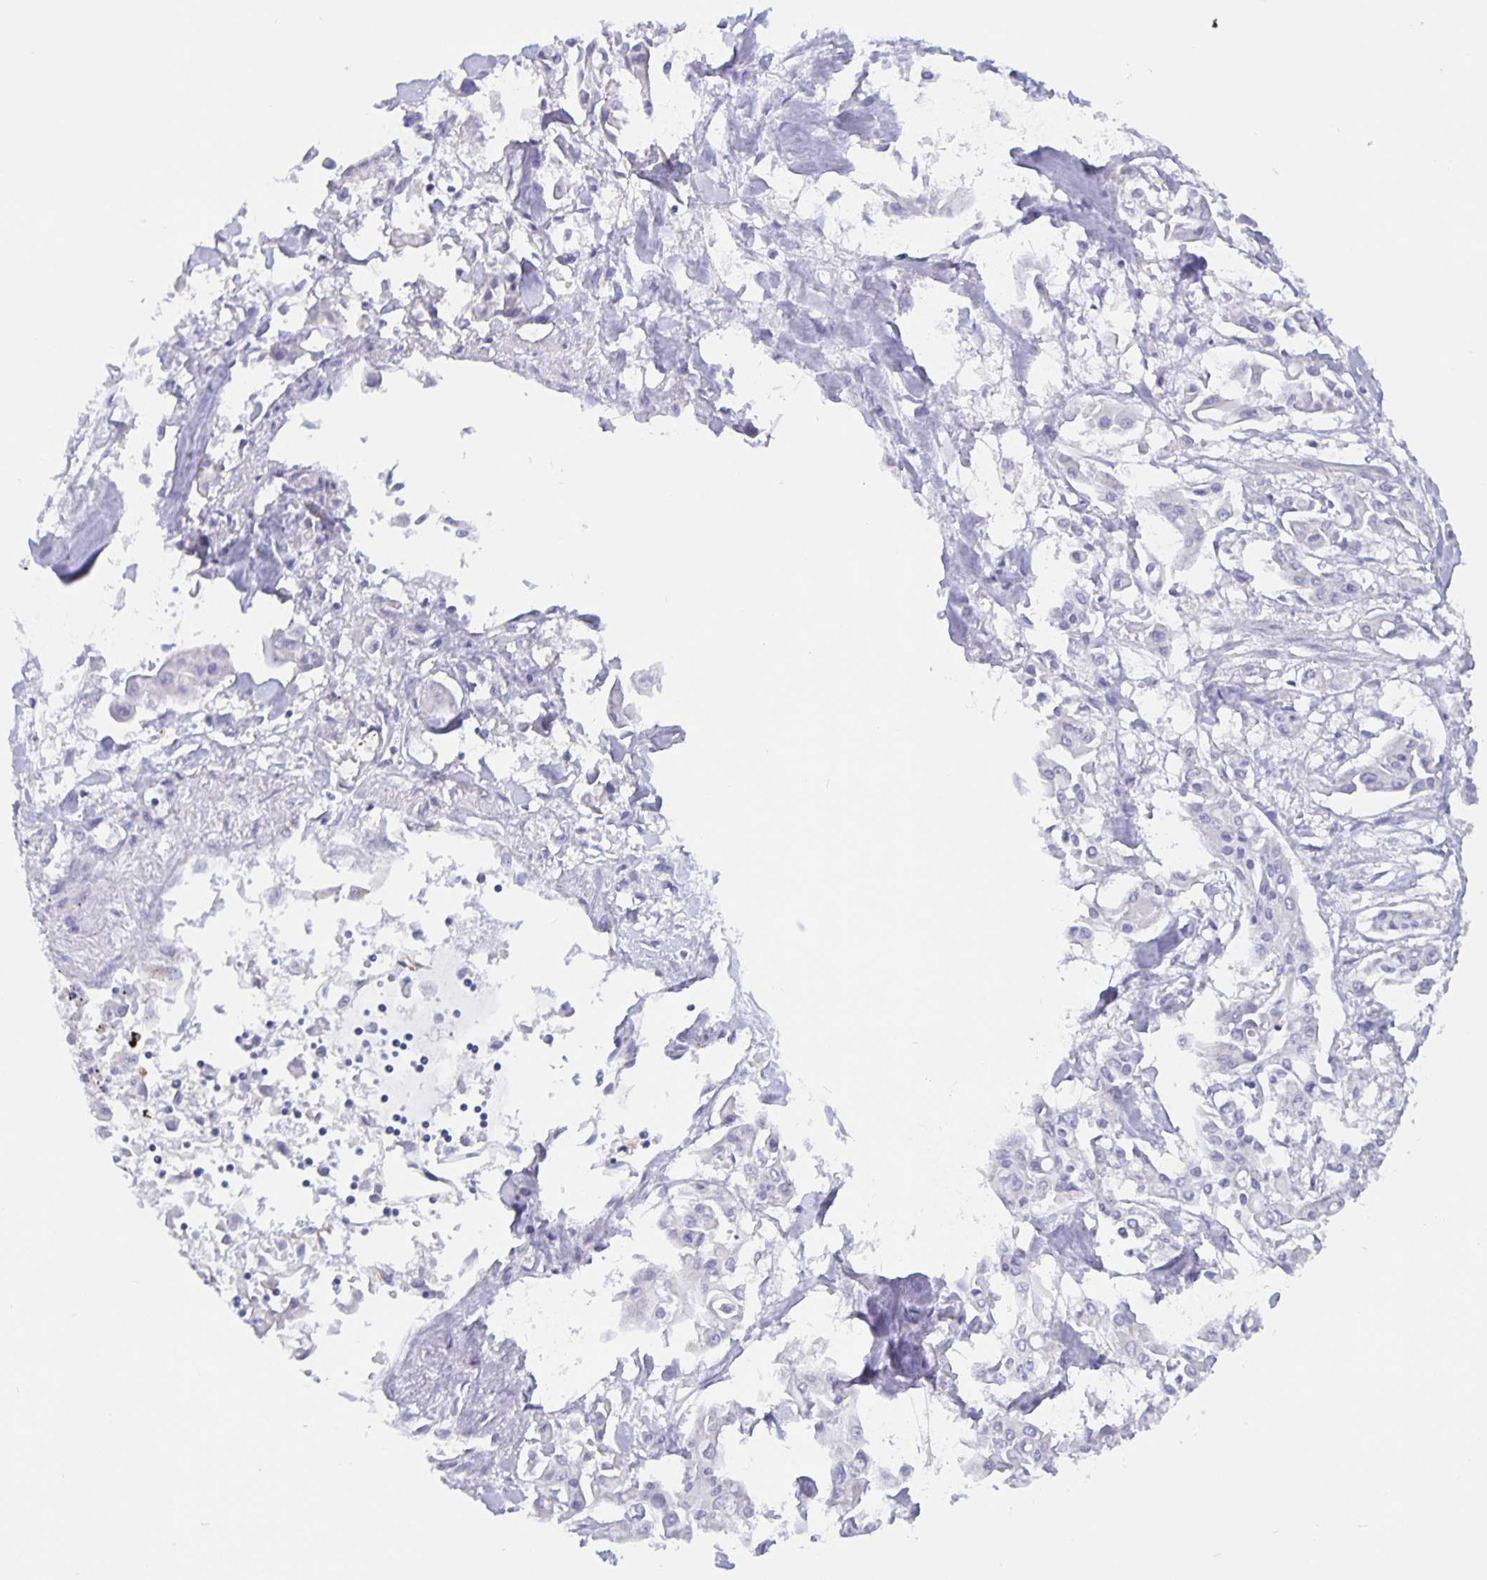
{"staining": {"intensity": "negative", "quantity": "none", "location": "none"}, "tissue": "pancreatic cancer", "cell_type": "Tumor cells", "image_type": "cancer", "snomed": [{"axis": "morphology", "description": "Adenocarcinoma, NOS"}, {"axis": "topography", "description": "Pancreas"}], "caption": "IHC image of pancreatic cancer (adenocarcinoma) stained for a protein (brown), which displays no positivity in tumor cells.", "gene": "ERMN", "patient": {"sex": "male", "age": 61}}